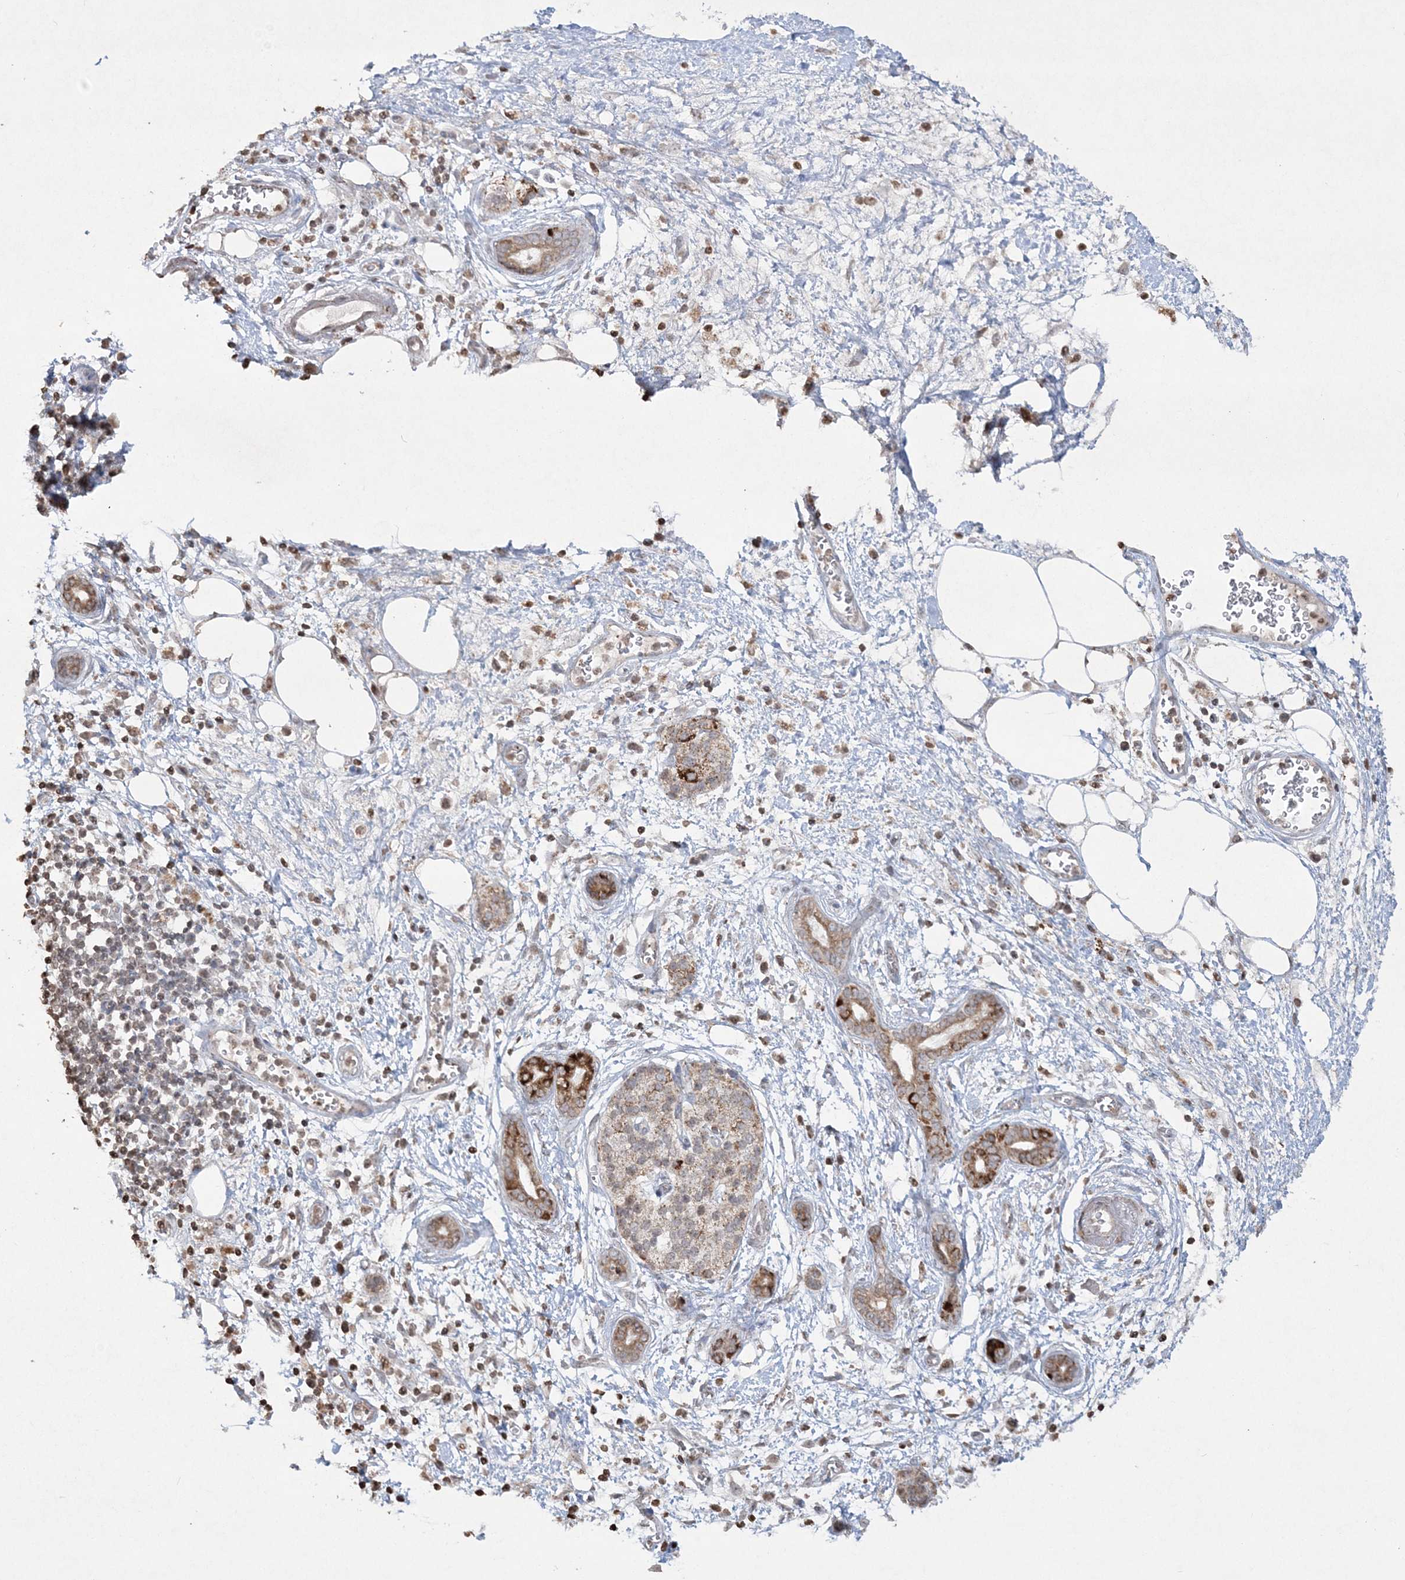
{"staining": {"intensity": "moderate", "quantity": "25%-75%", "location": "cytoplasmic/membranous"}, "tissue": "pancreatic cancer", "cell_type": "Tumor cells", "image_type": "cancer", "snomed": [{"axis": "morphology", "description": "Adenocarcinoma, NOS"}, {"axis": "topography", "description": "Pancreas"}], "caption": "An immunohistochemistry (IHC) micrograph of tumor tissue is shown. Protein staining in brown highlights moderate cytoplasmic/membranous positivity in pancreatic cancer (adenocarcinoma) within tumor cells. The protein of interest is shown in brown color, while the nuclei are stained blue.", "gene": "TTC7A", "patient": {"sex": "male", "age": 78}}